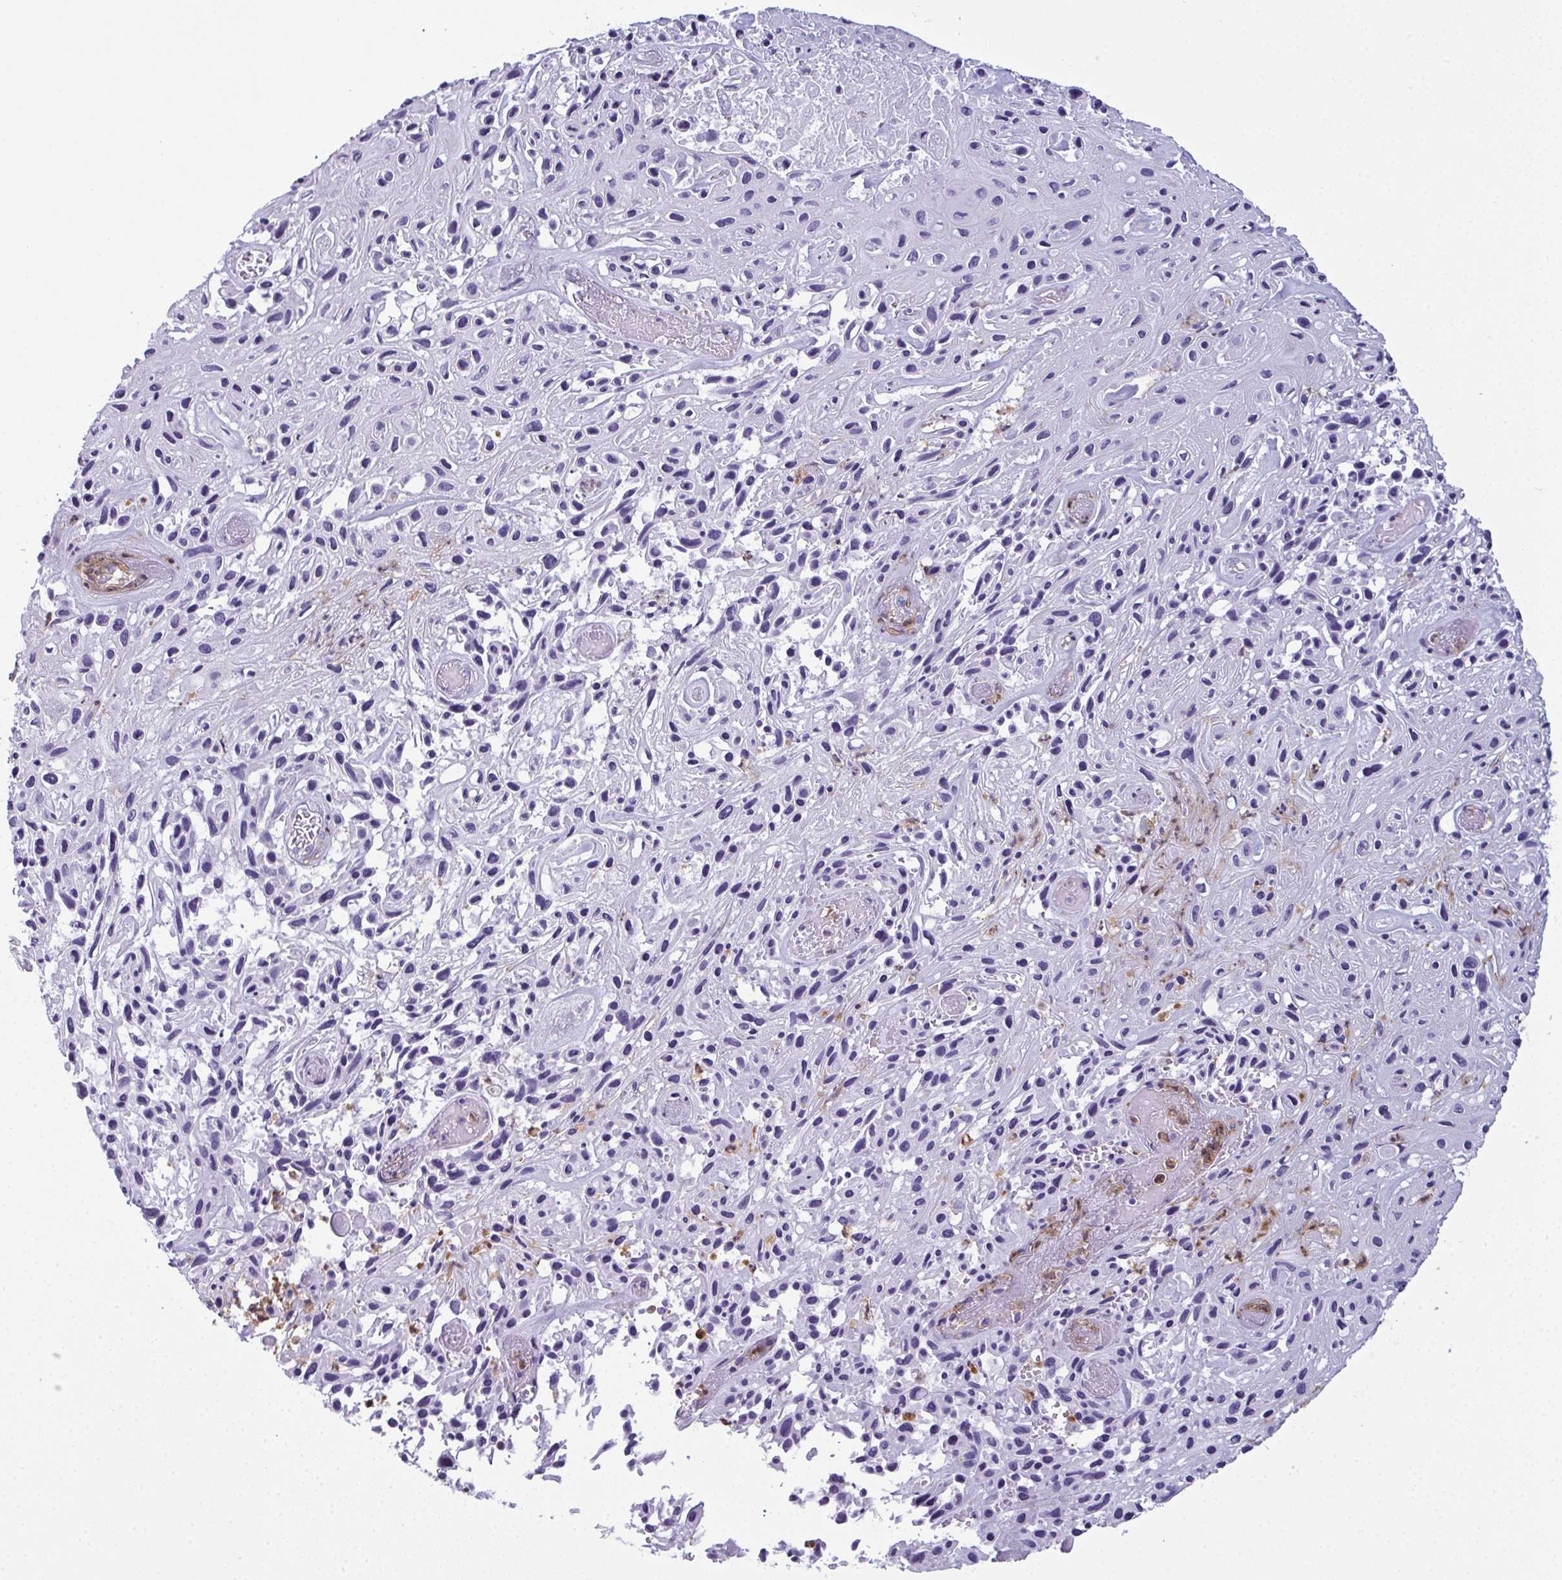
{"staining": {"intensity": "negative", "quantity": "none", "location": "none"}, "tissue": "skin cancer", "cell_type": "Tumor cells", "image_type": "cancer", "snomed": [{"axis": "morphology", "description": "Squamous cell carcinoma, NOS"}, {"axis": "topography", "description": "Skin"}], "caption": "The immunohistochemistry micrograph has no significant staining in tumor cells of skin cancer (squamous cell carcinoma) tissue.", "gene": "CDA", "patient": {"sex": "male", "age": 82}}